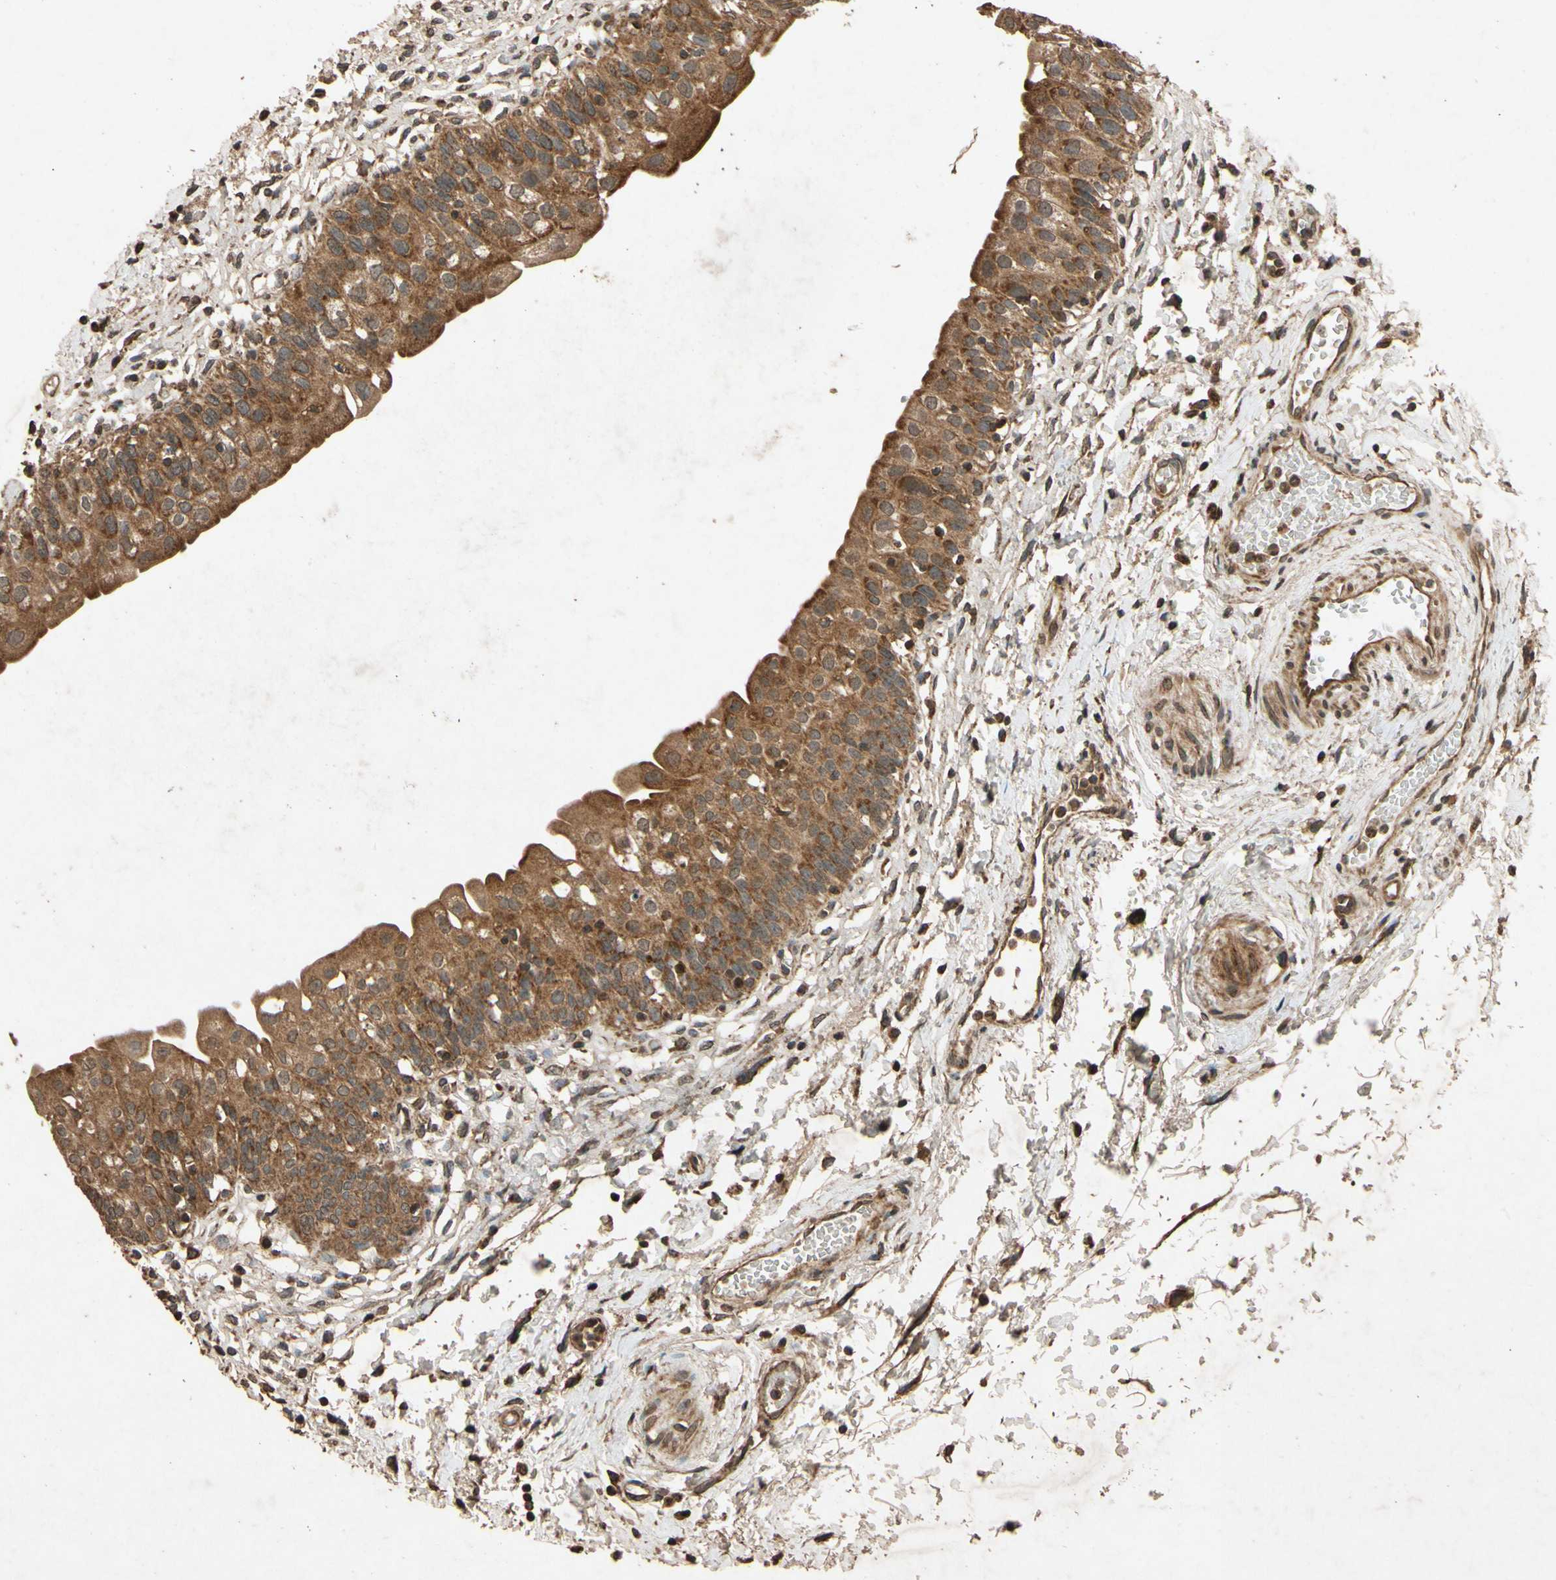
{"staining": {"intensity": "strong", "quantity": ">75%", "location": "cytoplasmic/membranous"}, "tissue": "urinary bladder", "cell_type": "Urothelial cells", "image_type": "normal", "snomed": [{"axis": "morphology", "description": "Normal tissue, NOS"}, {"axis": "topography", "description": "Urinary bladder"}], "caption": "The image demonstrates staining of normal urinary bladder, revealing strong cytoplasmic/membranous protein positivity (brown color) within urothelial cells. (DAB (3,3'-diaminobenzidine) IHC with brightfield microscopy, high magnification).", "gene": "TXN2", "patient": {"sex": "male", "age": 55}}